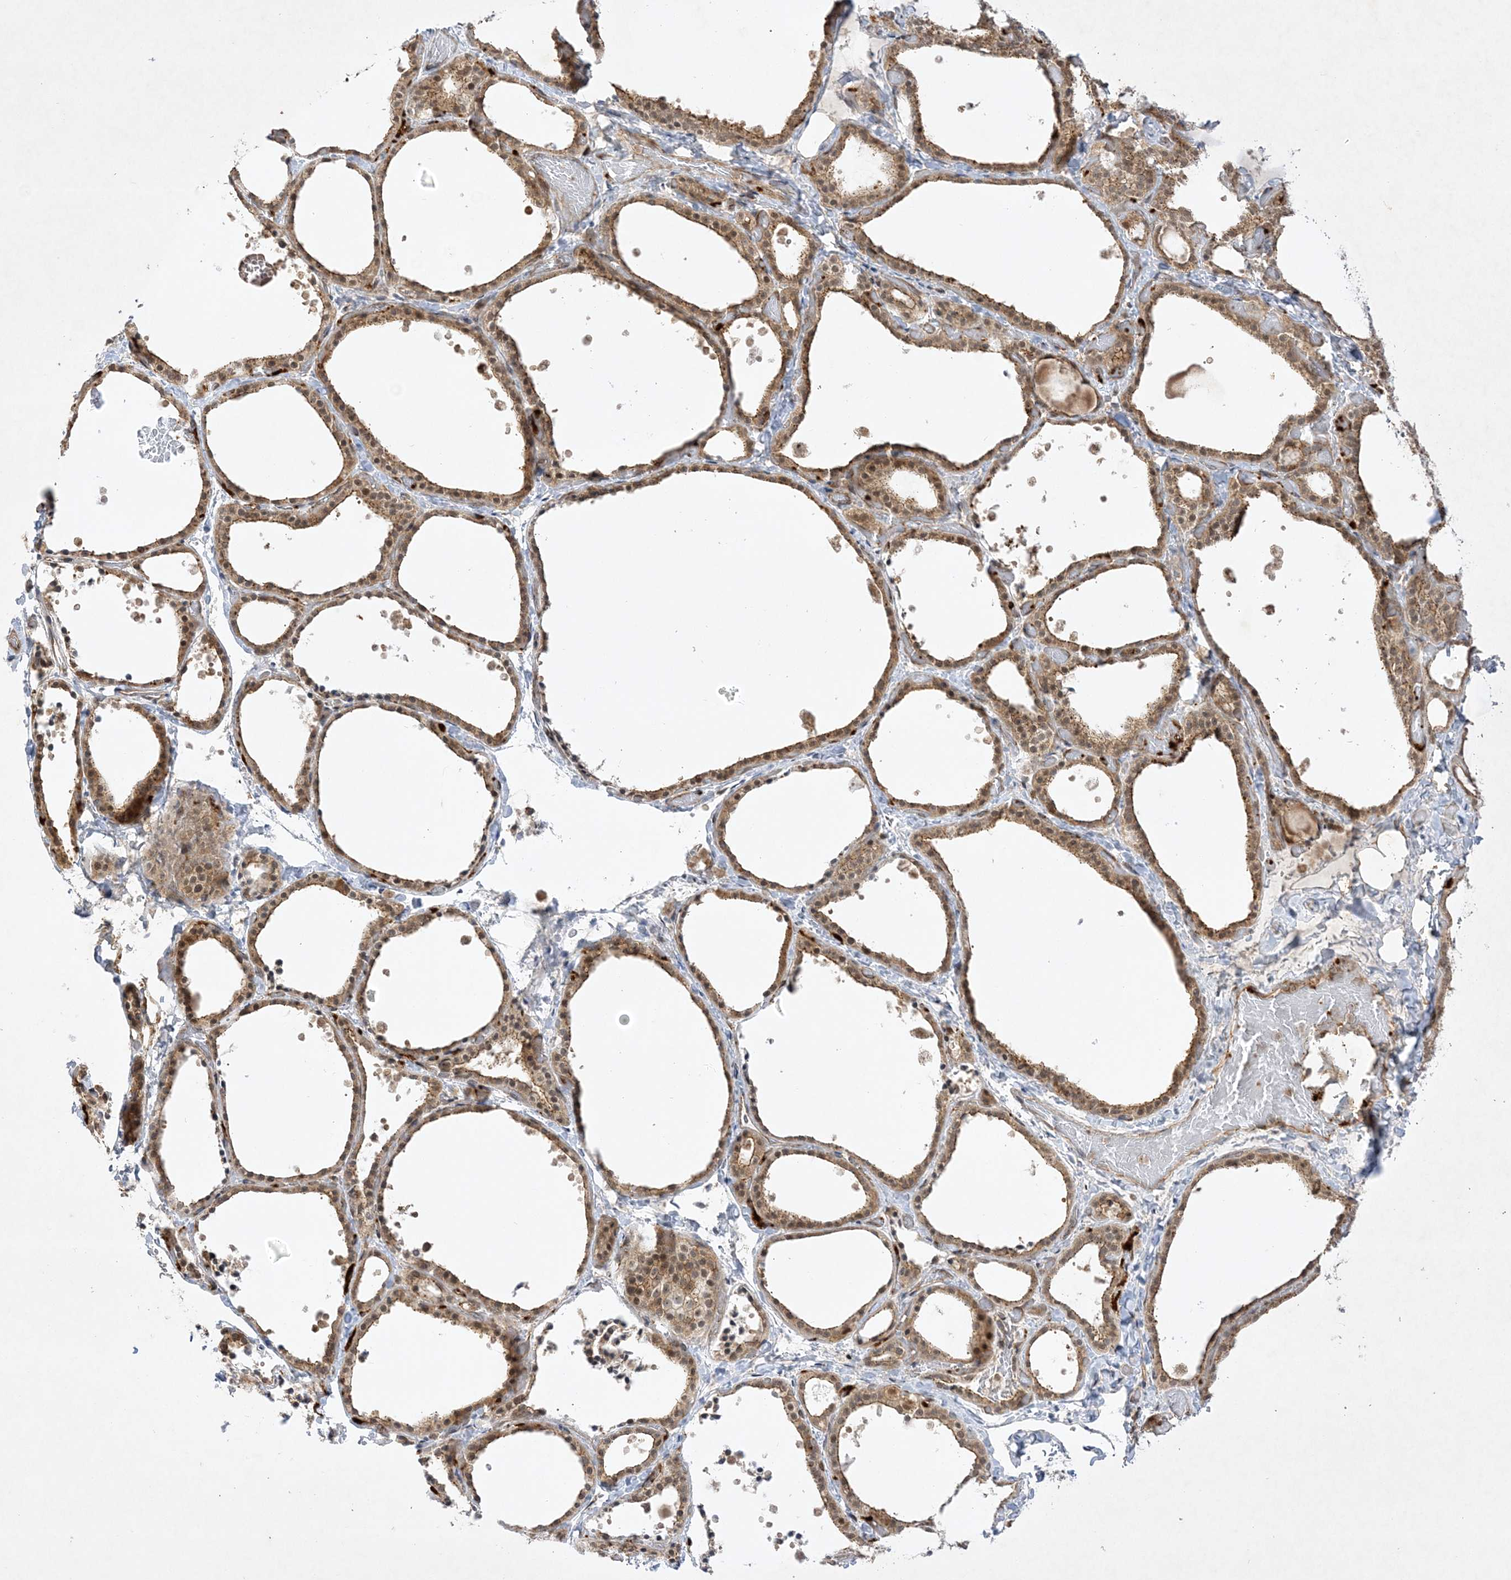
{"staining": {"intensity": "moderate", "quantity": ">75%", "location": "cytoplasmic/membranous,nuclear"}, "tissue": "thyroid gland", "cell_type": "Glandular cells", "image_type": "normal", "snomed": [{"axis": "morphology", "description": "Normal tissue, NOS"}, {"axis": "topography", "description": "Thyroid gland"}], "caption": "Thyroid gland stained with DAB (3,3'-diaminobenzidine) IHC reveals medium levels of moderate cytoplasmic/membranous,nuclear expression in approximately >75% of glandular cells.", "gene": "NAF1", "patient": {"sex": "female", "age": 44}}